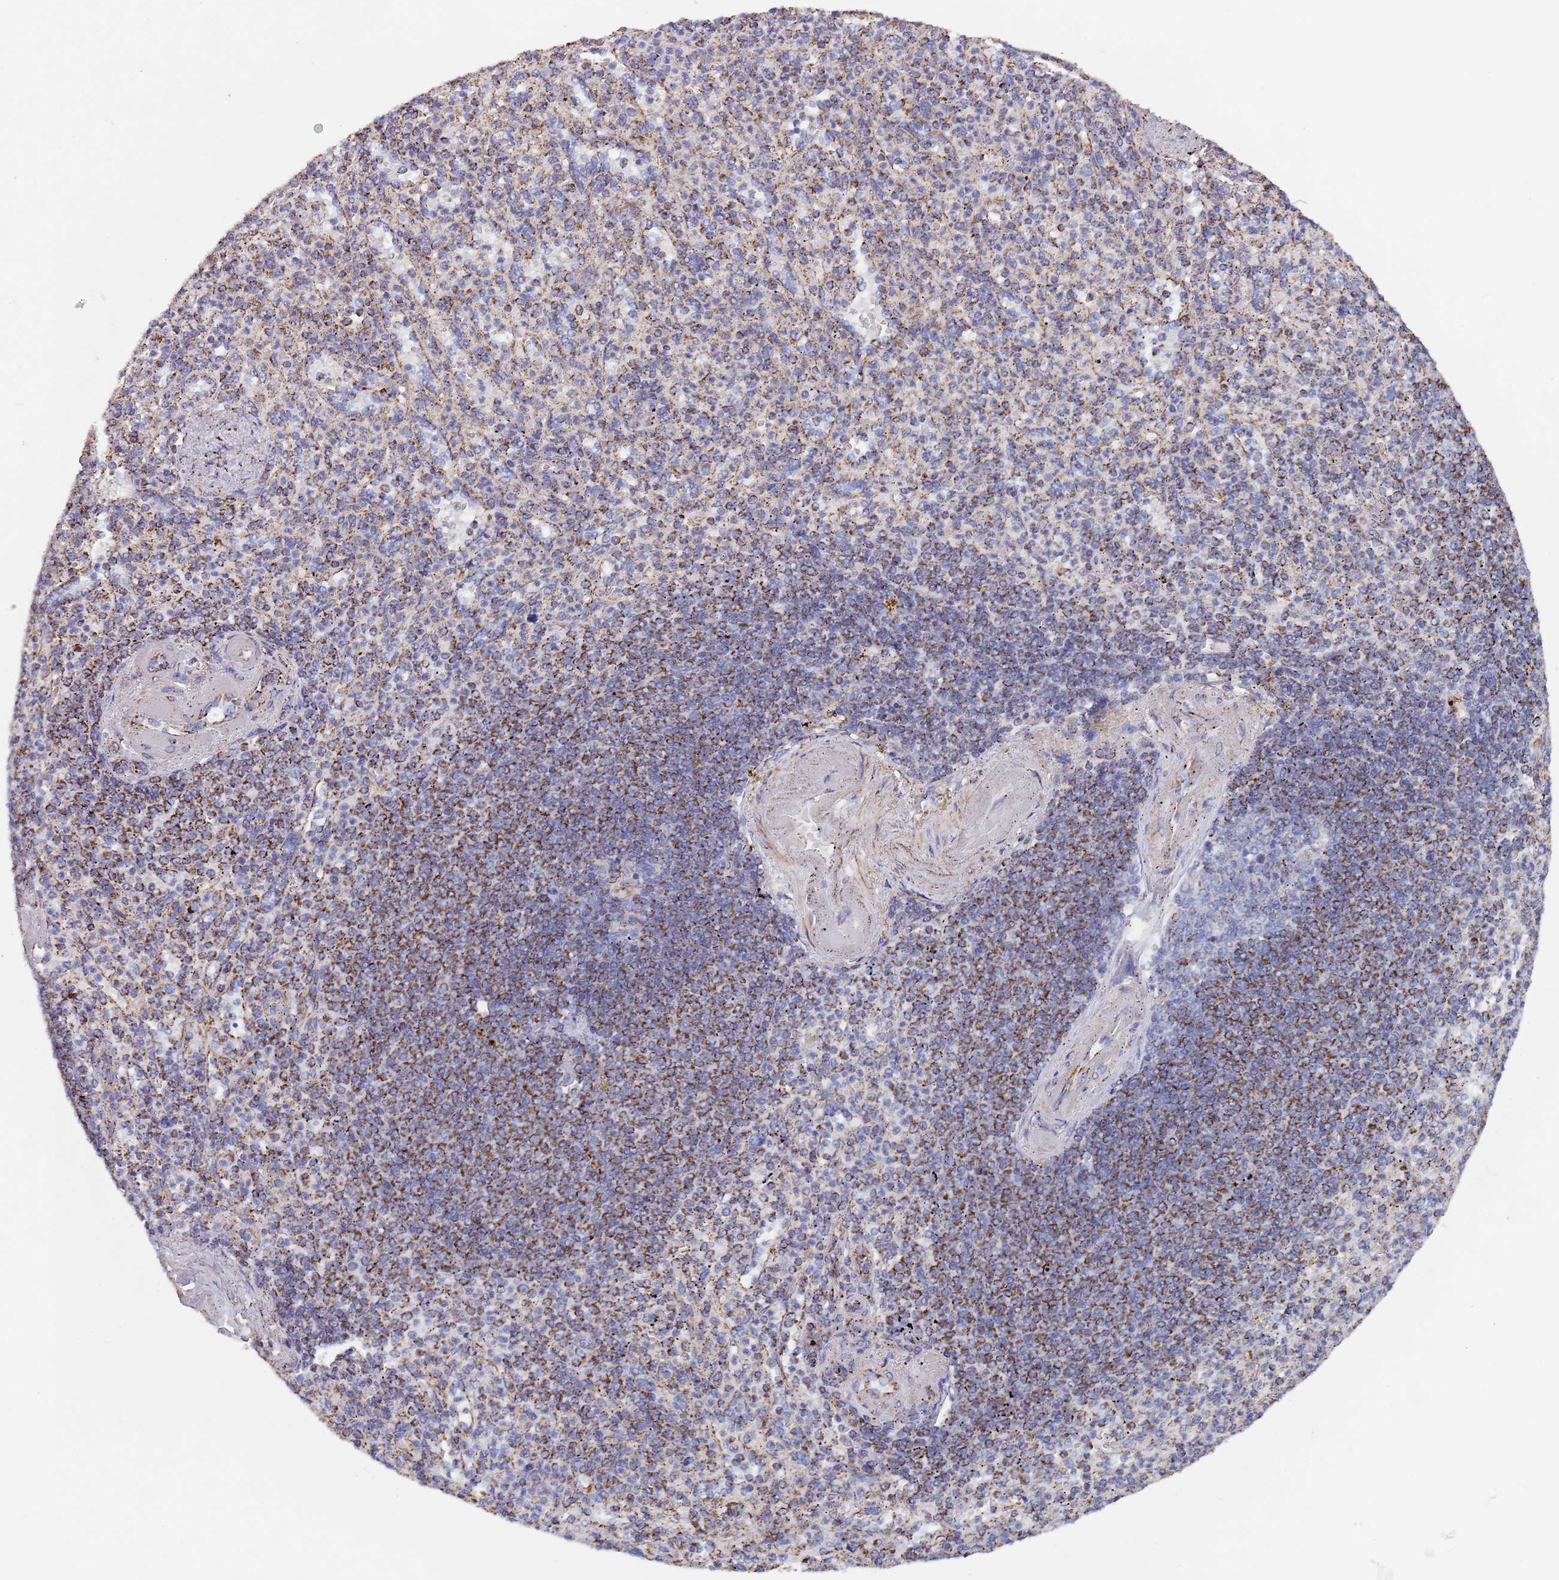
{"staining": {"intensity": "moderate", "quantity": "25%-75%", "location": "cytoplasmic/membranous"}, "tissue": "spleen", "cell_type": "Cells in red pulp", "image_type": "normal", "snomed": [{"axis": "morphology", "description": "Normal tissue, NOS"}, {"axis": "topography", "description": "Spleen"}], "caption": "A high-resolution micrograph shows IHC staining of unremarkable spleen, which displays moderate cytoplasmic/membranous positivity in approximately 25%-75% of cells in red pulp.", "gene": "PGP", "patient": {"sex": "female", "age": 74}}